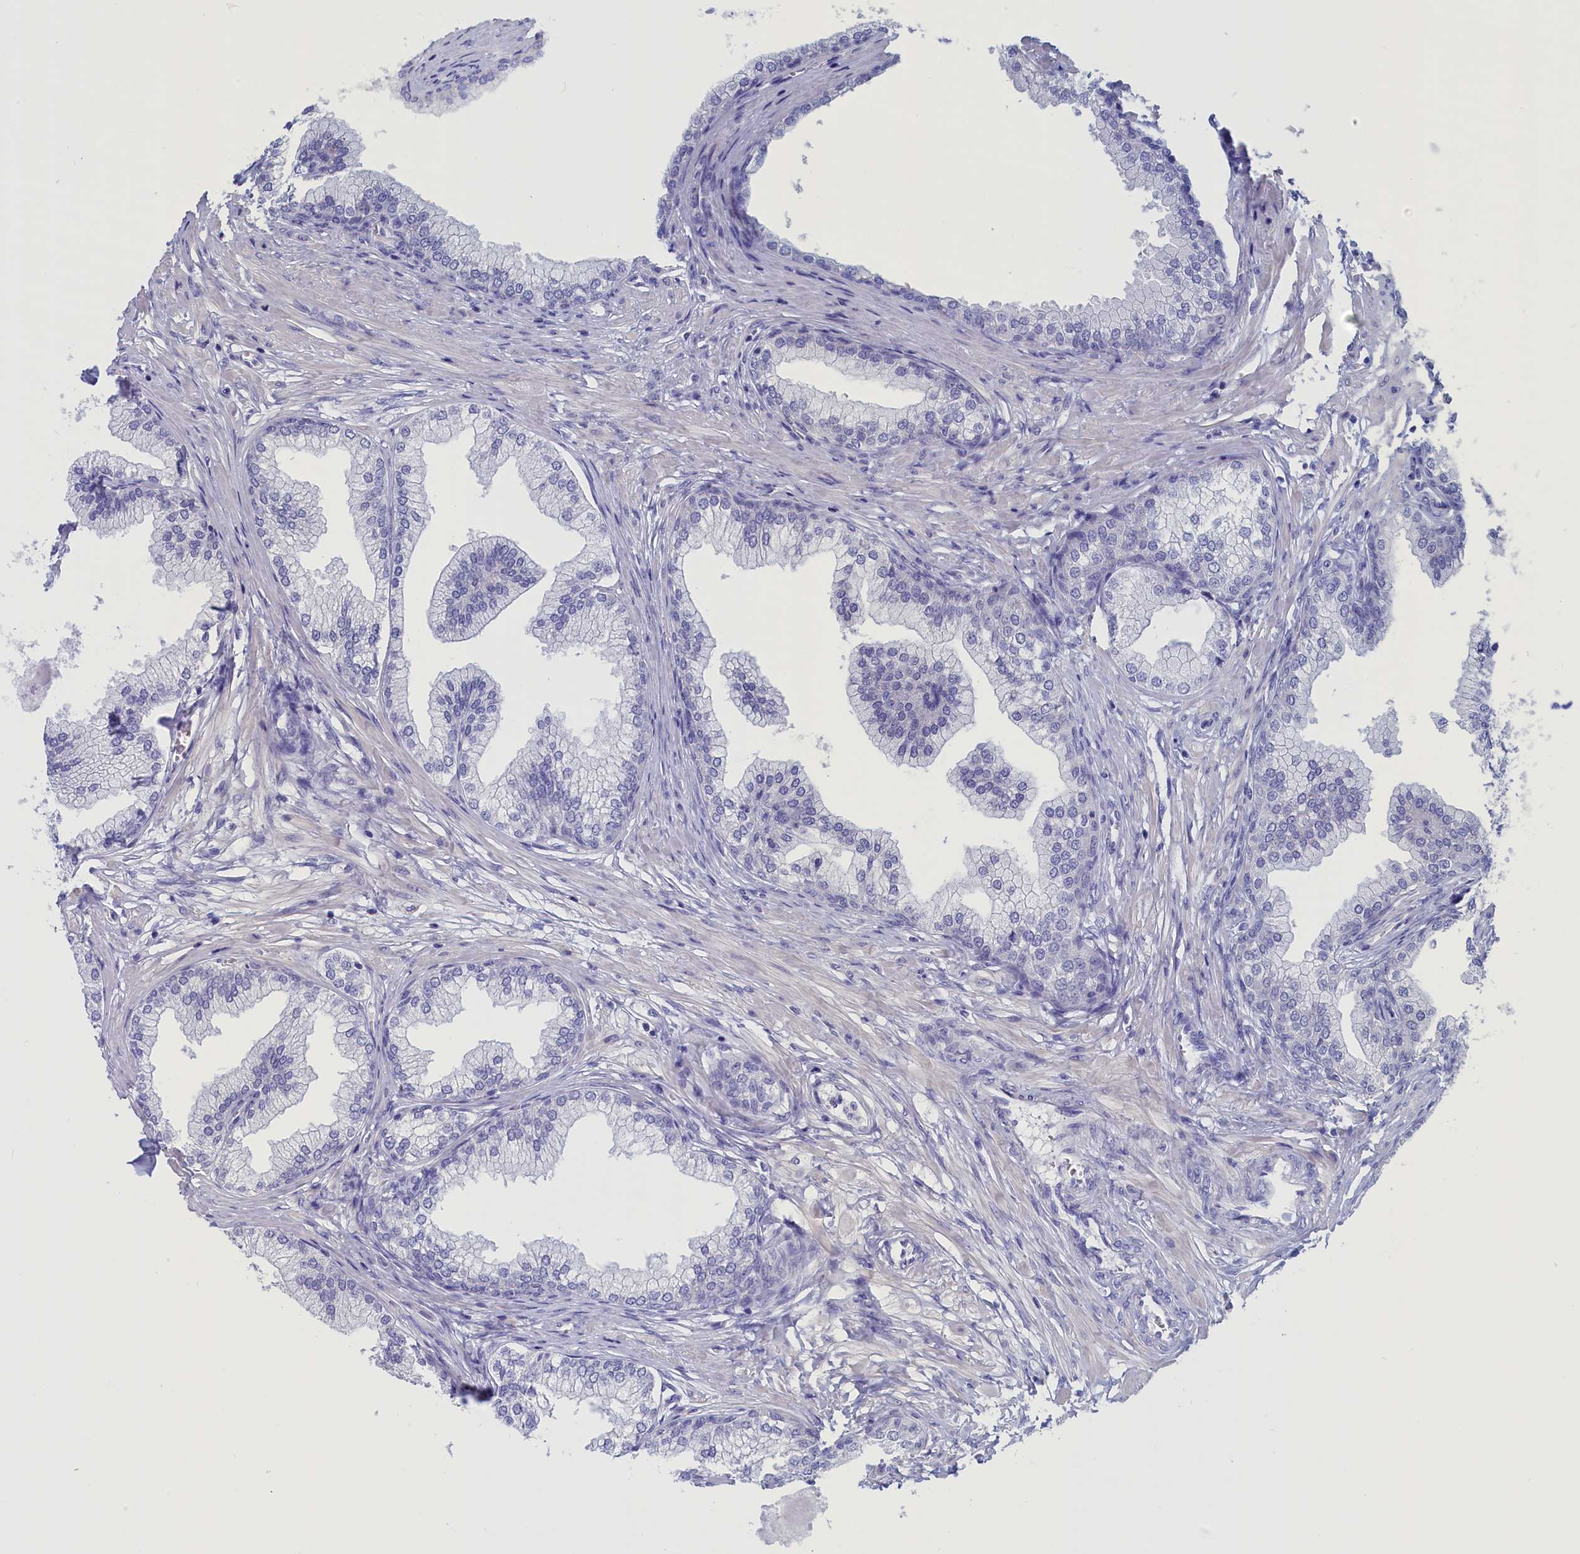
{"staining": {"intensity": "negative", "quantity": "none", "location": "none"}, "tissue": "prostate", "cell_type": "Glandular cells", "image_type": "normal", "snomed": [{"axis": "morphology", "description": "Normal tissue, NOS"}, {"axis": "morphology", "description": "Urothelial carcinoma, Low grade"}, {"axis": "topography", "description": "Urinary bladder"}, {"axis": "topography", "description": "Prostate"}], "caption": "The histopathology image shows no significant staining in glandular cells of prostate.", "gene": "ANKRD2", "patient": {"sex": "male", "age": 60}}